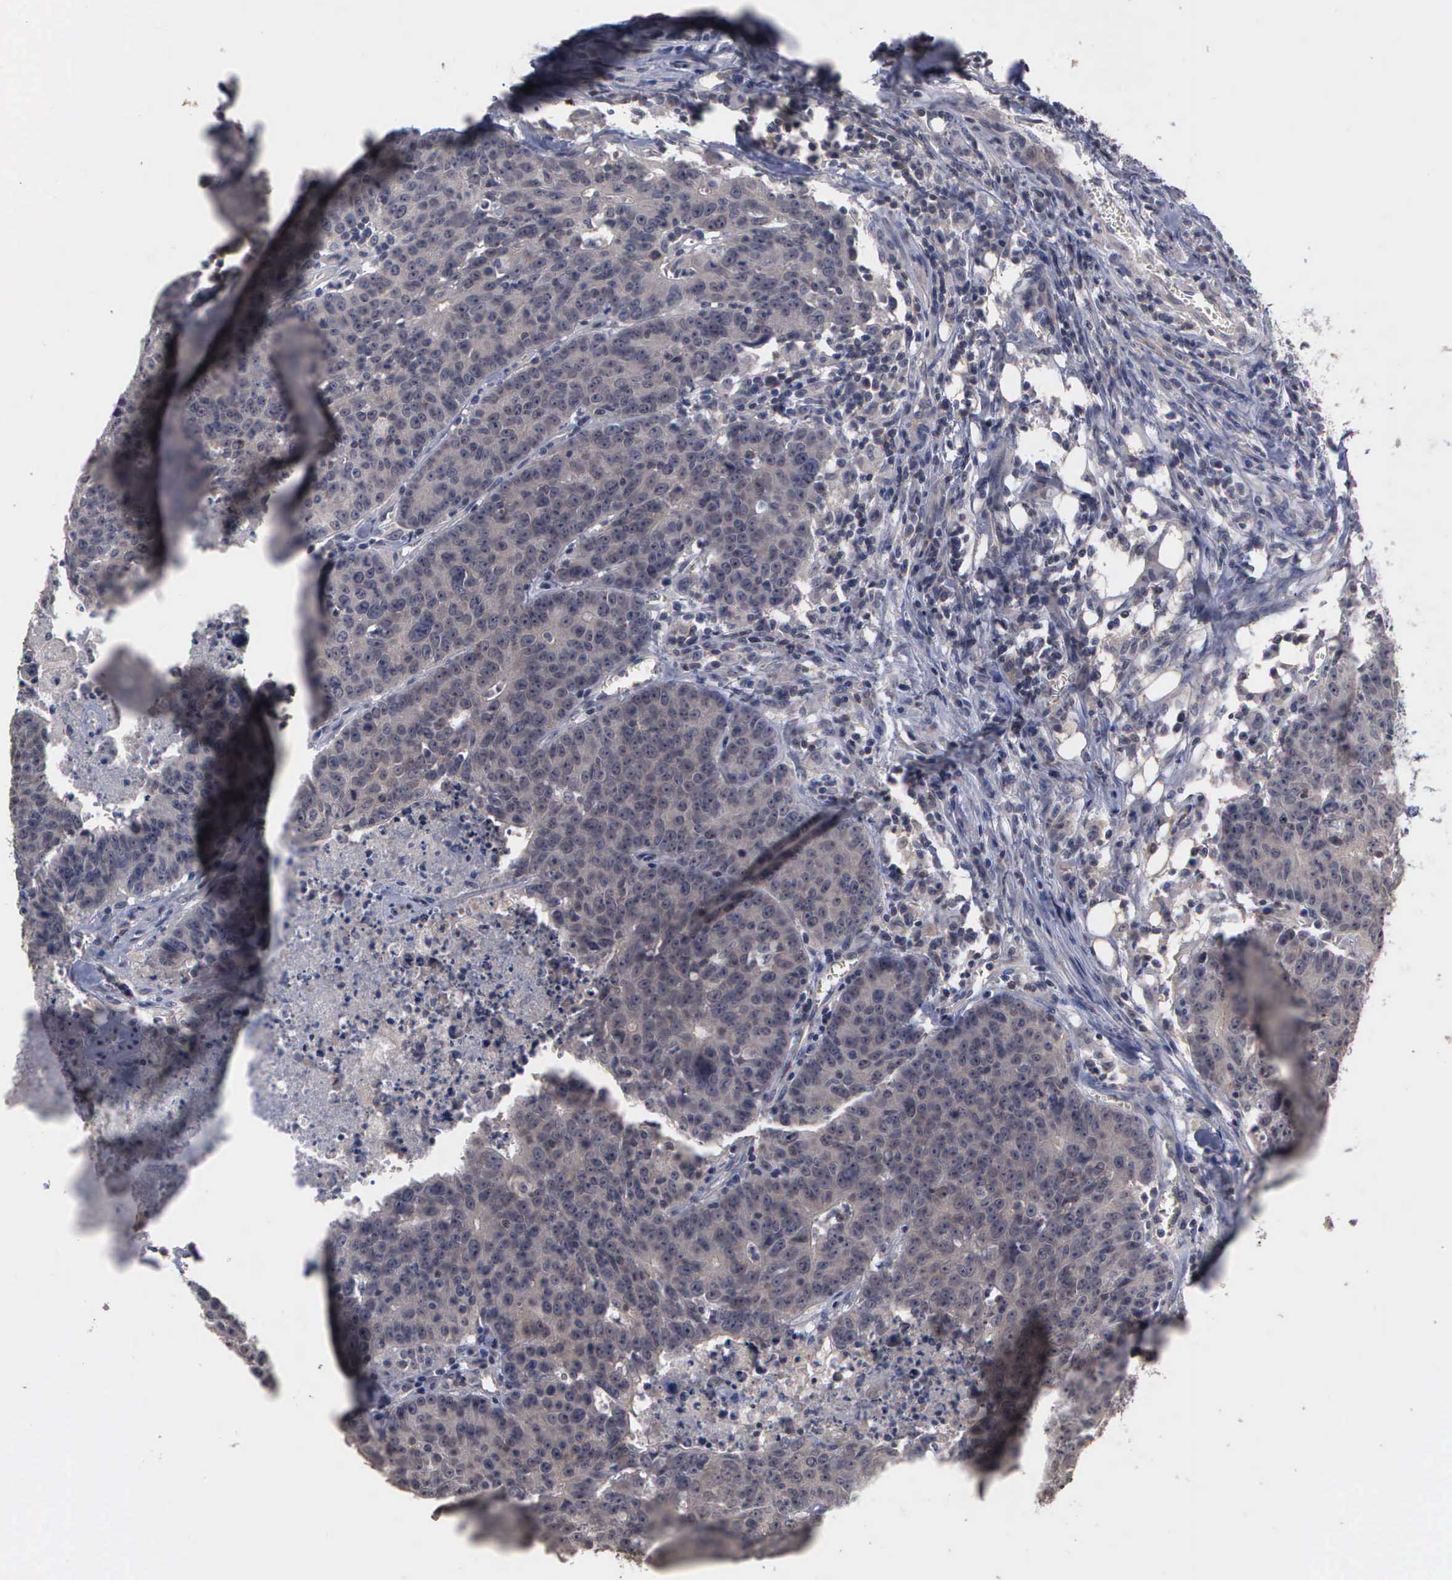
{"staining": {"intensity": "negative", "quantity": "none", "location": "none"}, "tissue": "colorectal cancer", "cell_type": "Tumor cells", "image_type": "cancer", "snomed": [{"axis": "morphology", "description": "Adenocarcinoma, NOS"}, {"axis": "topography", "description": "Colon"}], "caption": "Tumor cells are negative for protein expression in human colorectal cancer (adenocarcinoma).", "gene": "CRKL", "patient": {"sex": "female", "age": 53}}